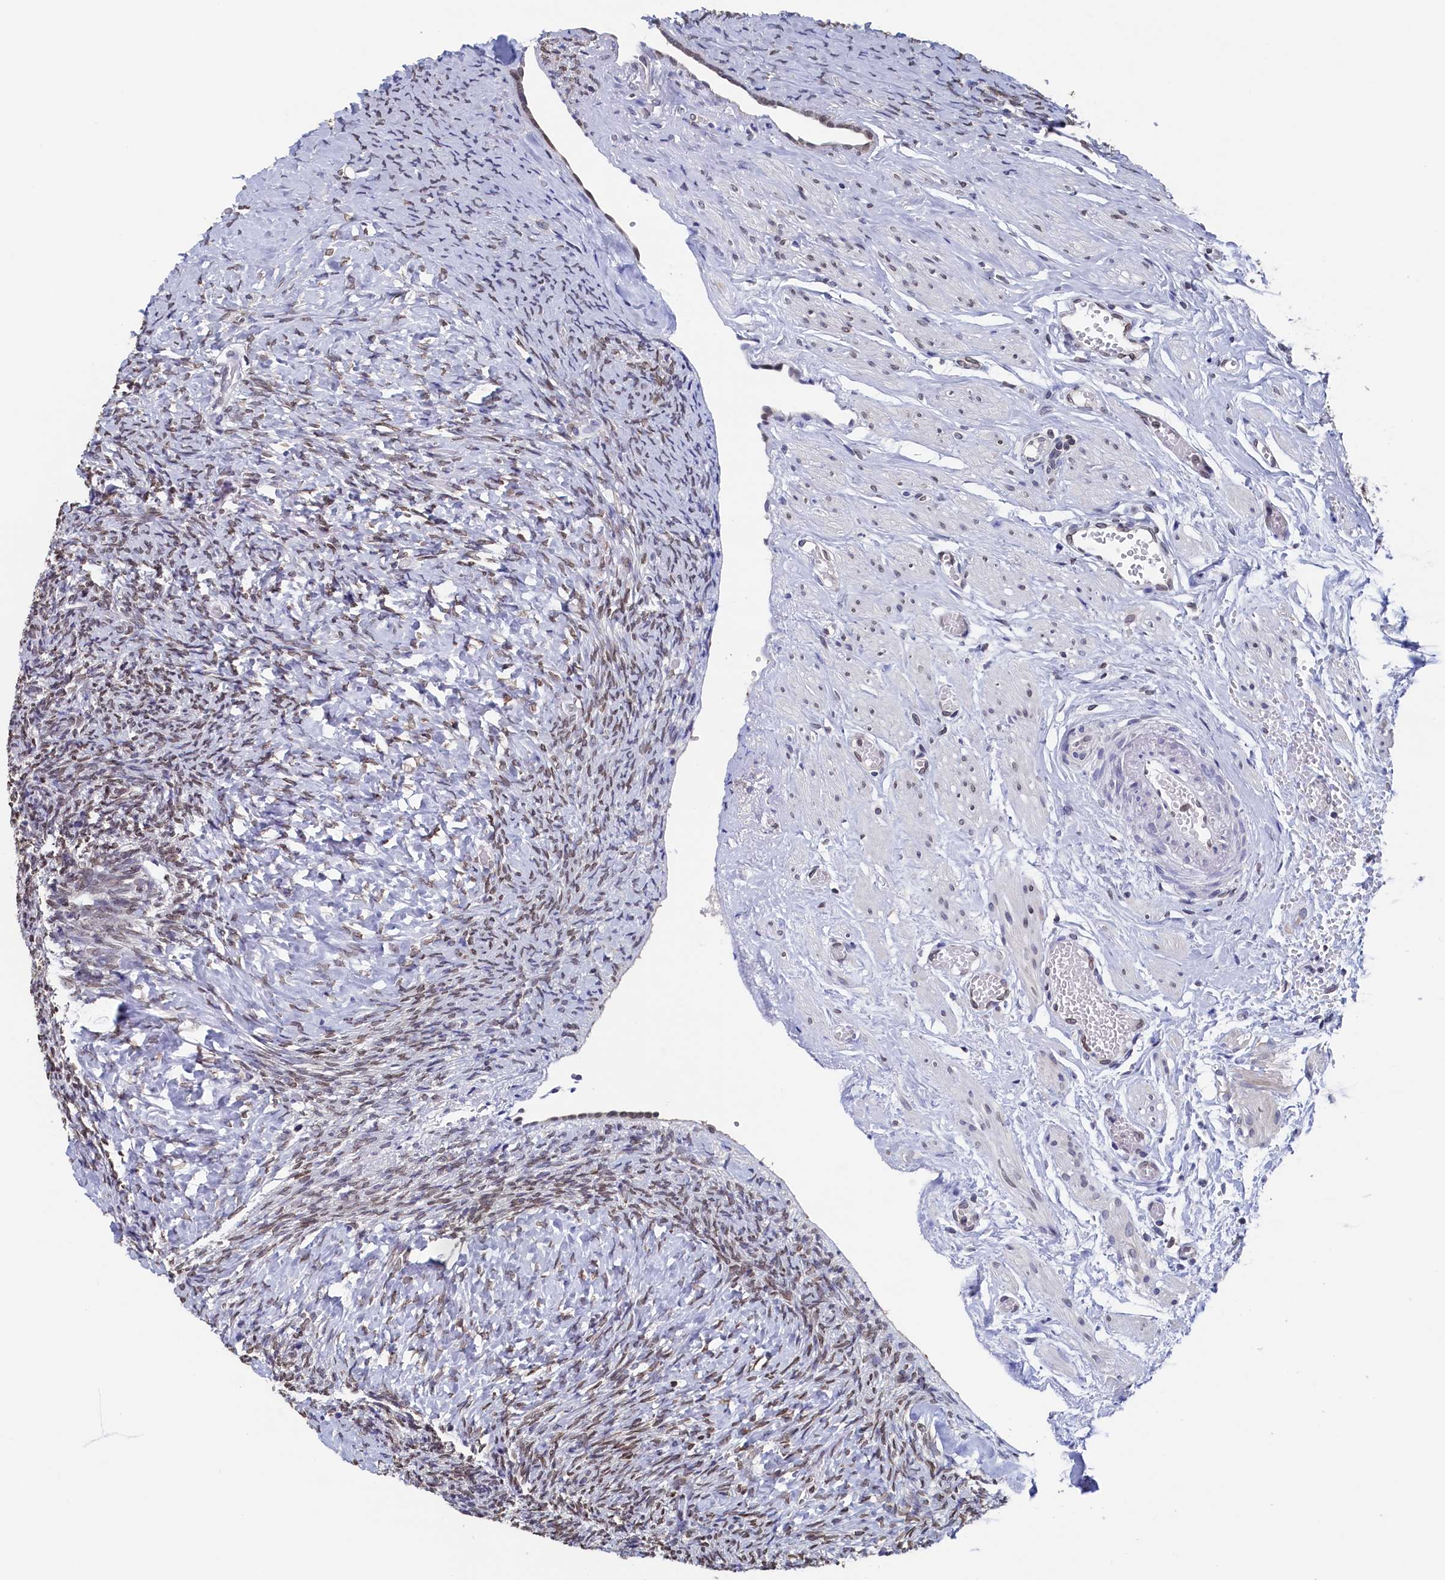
{"staining": {"intensity": "negative", "quantity": "none", "location": "none"}, "tissue": "ovary", "cell_type": "Follicle cells", "image_type": "normal", "snomed": [{"axis": "morphology", "description": "Normal tissue, NOS"}, {"axis": "topography", "description": "Ovary"}], "caption": "The image reveals no significant positivity in follicle cells of ovary.", "gene": "C11orf54", "patient": {"sex": "female", "age": 41}}